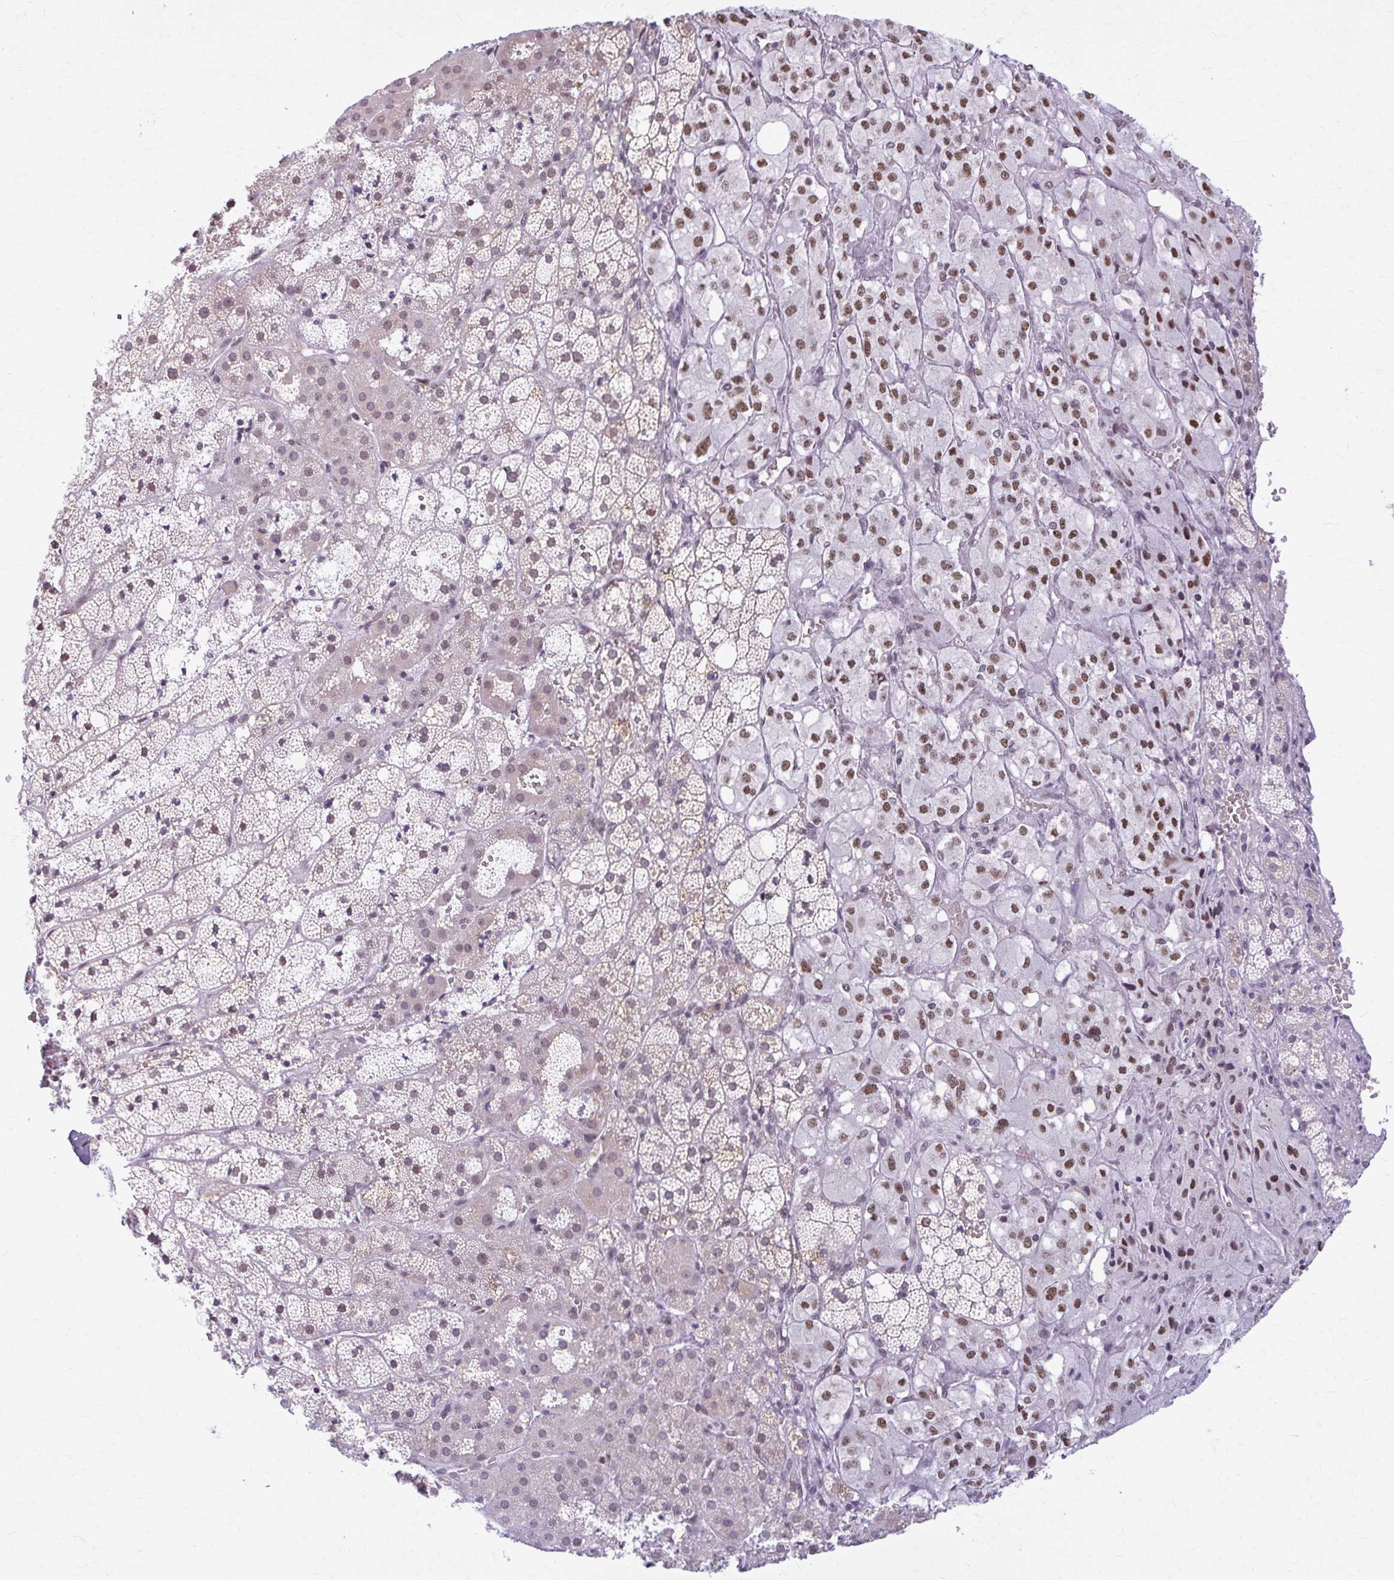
{"staining": {"intensity": "moderate", "quantity": "25%-75%", "location": "nuclear"}, "tissue": "adrenal gland", "cell_type": "Glandular cells", "image_type": "normal", "snomed": [{"axis": "morphology", "description": "Normal tissue, NOS"}, {"axis": "topography", "description": "Adrenal gland"}], "caption": "Immunohistochemical staining of benign adrenal gland exhibits medium levels of moderate nuclear staining in about 25%-75% of glandular cells. (DAB (3,3'-diaminobenzidine) IHC with brightfield microscopy, high magnification).", "gene": "PABIR1", "patient": {"sex": "male", "age": 53}}